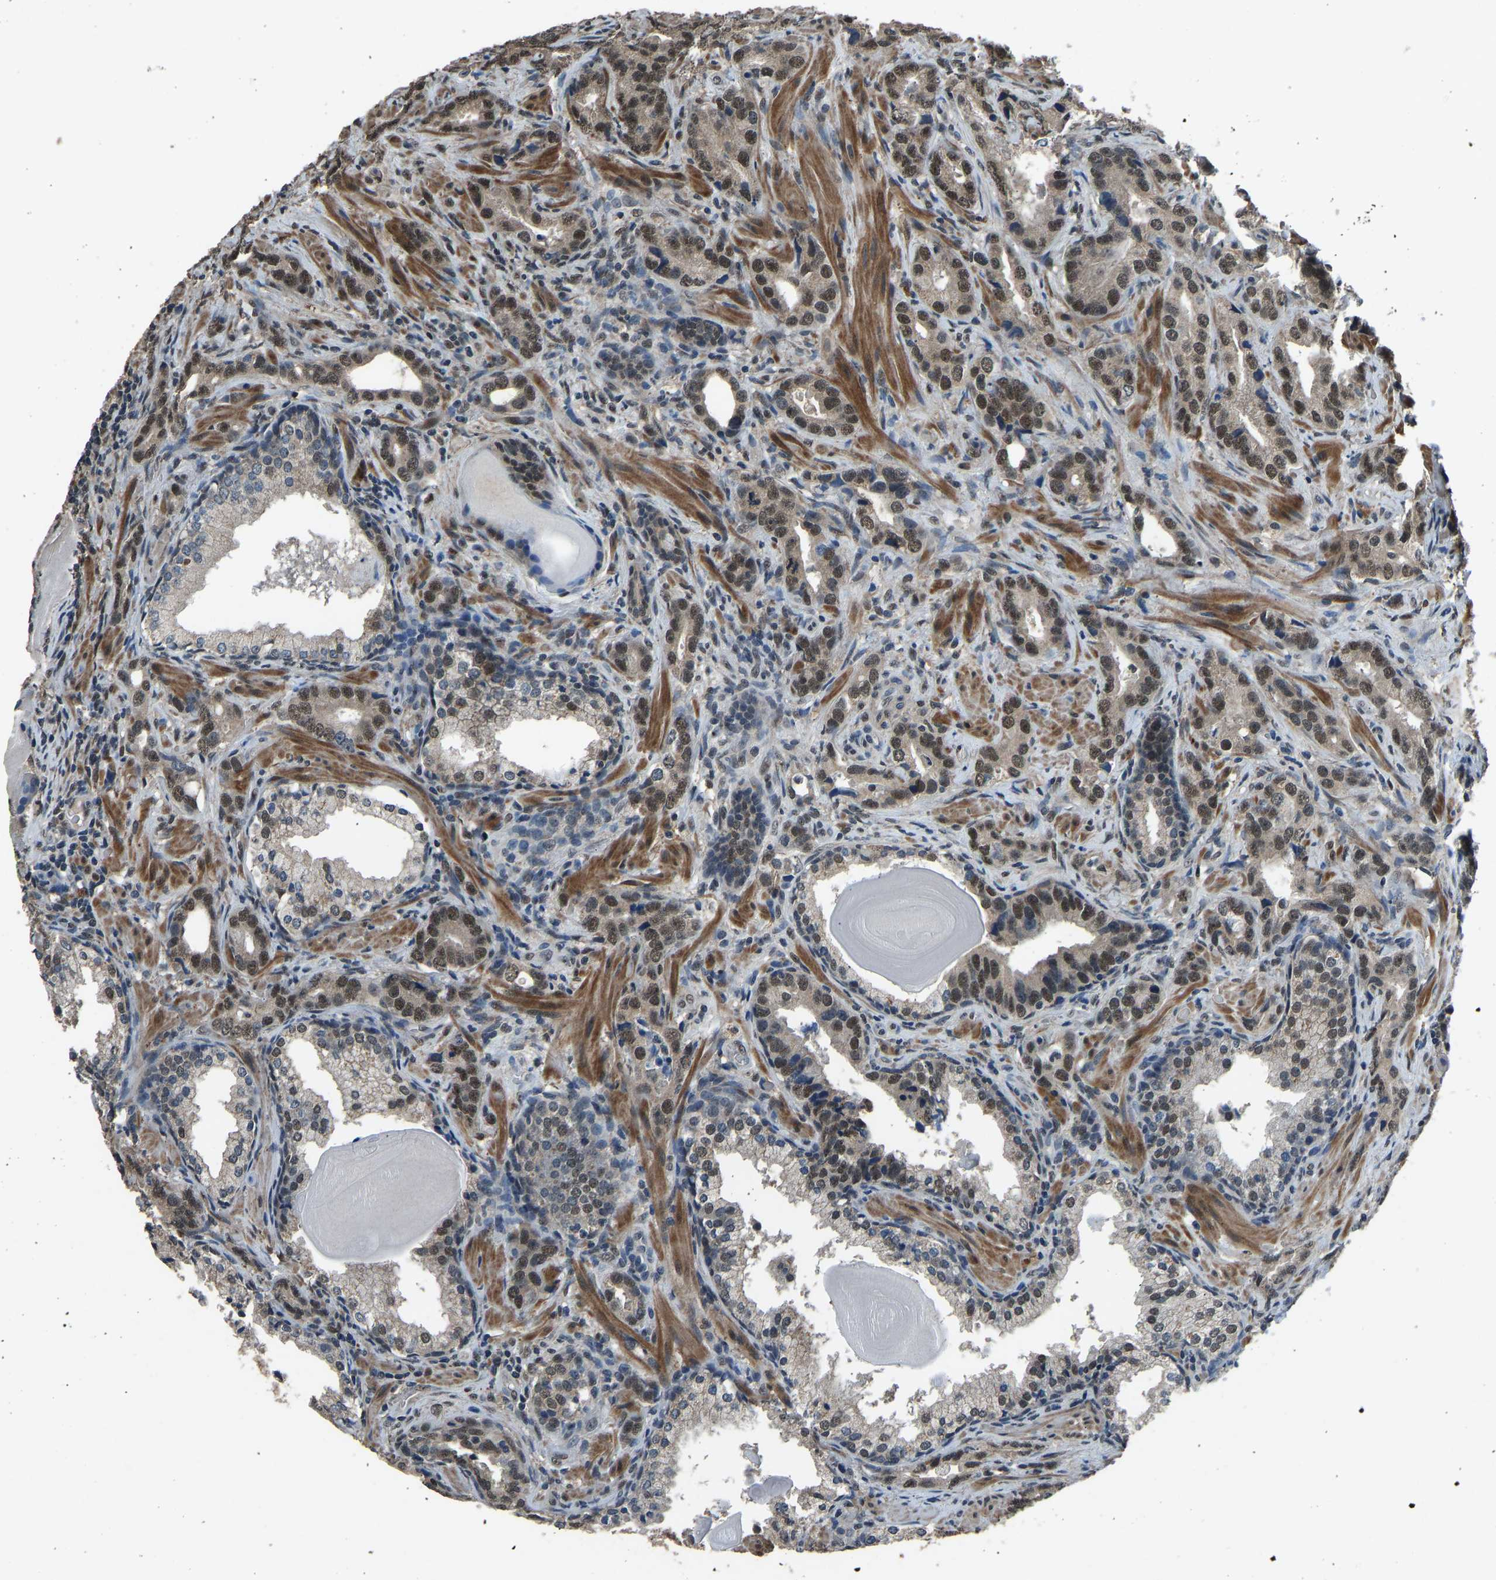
{"staining": {"intensity": "moderate", "quantity": ">75%", "location": "nuclear"}, "tissue": "prostate cancer", "cell_type": "Tumor cells", "image_type": "cancer", "snomed": [{"axis": "morphology", "description": "Adenocarcinoma, High grade"}, {"axis": "topography", "description": "Prostate"}], "caption": "Brown immunohistochemical staining in prostate adenocarcinoma (high-grade) demonstrates moderate nuclear staining in approximately >75% of tumor cells.", "gene": "TOX4", "patient": {"sex": "male", "age": 63}}